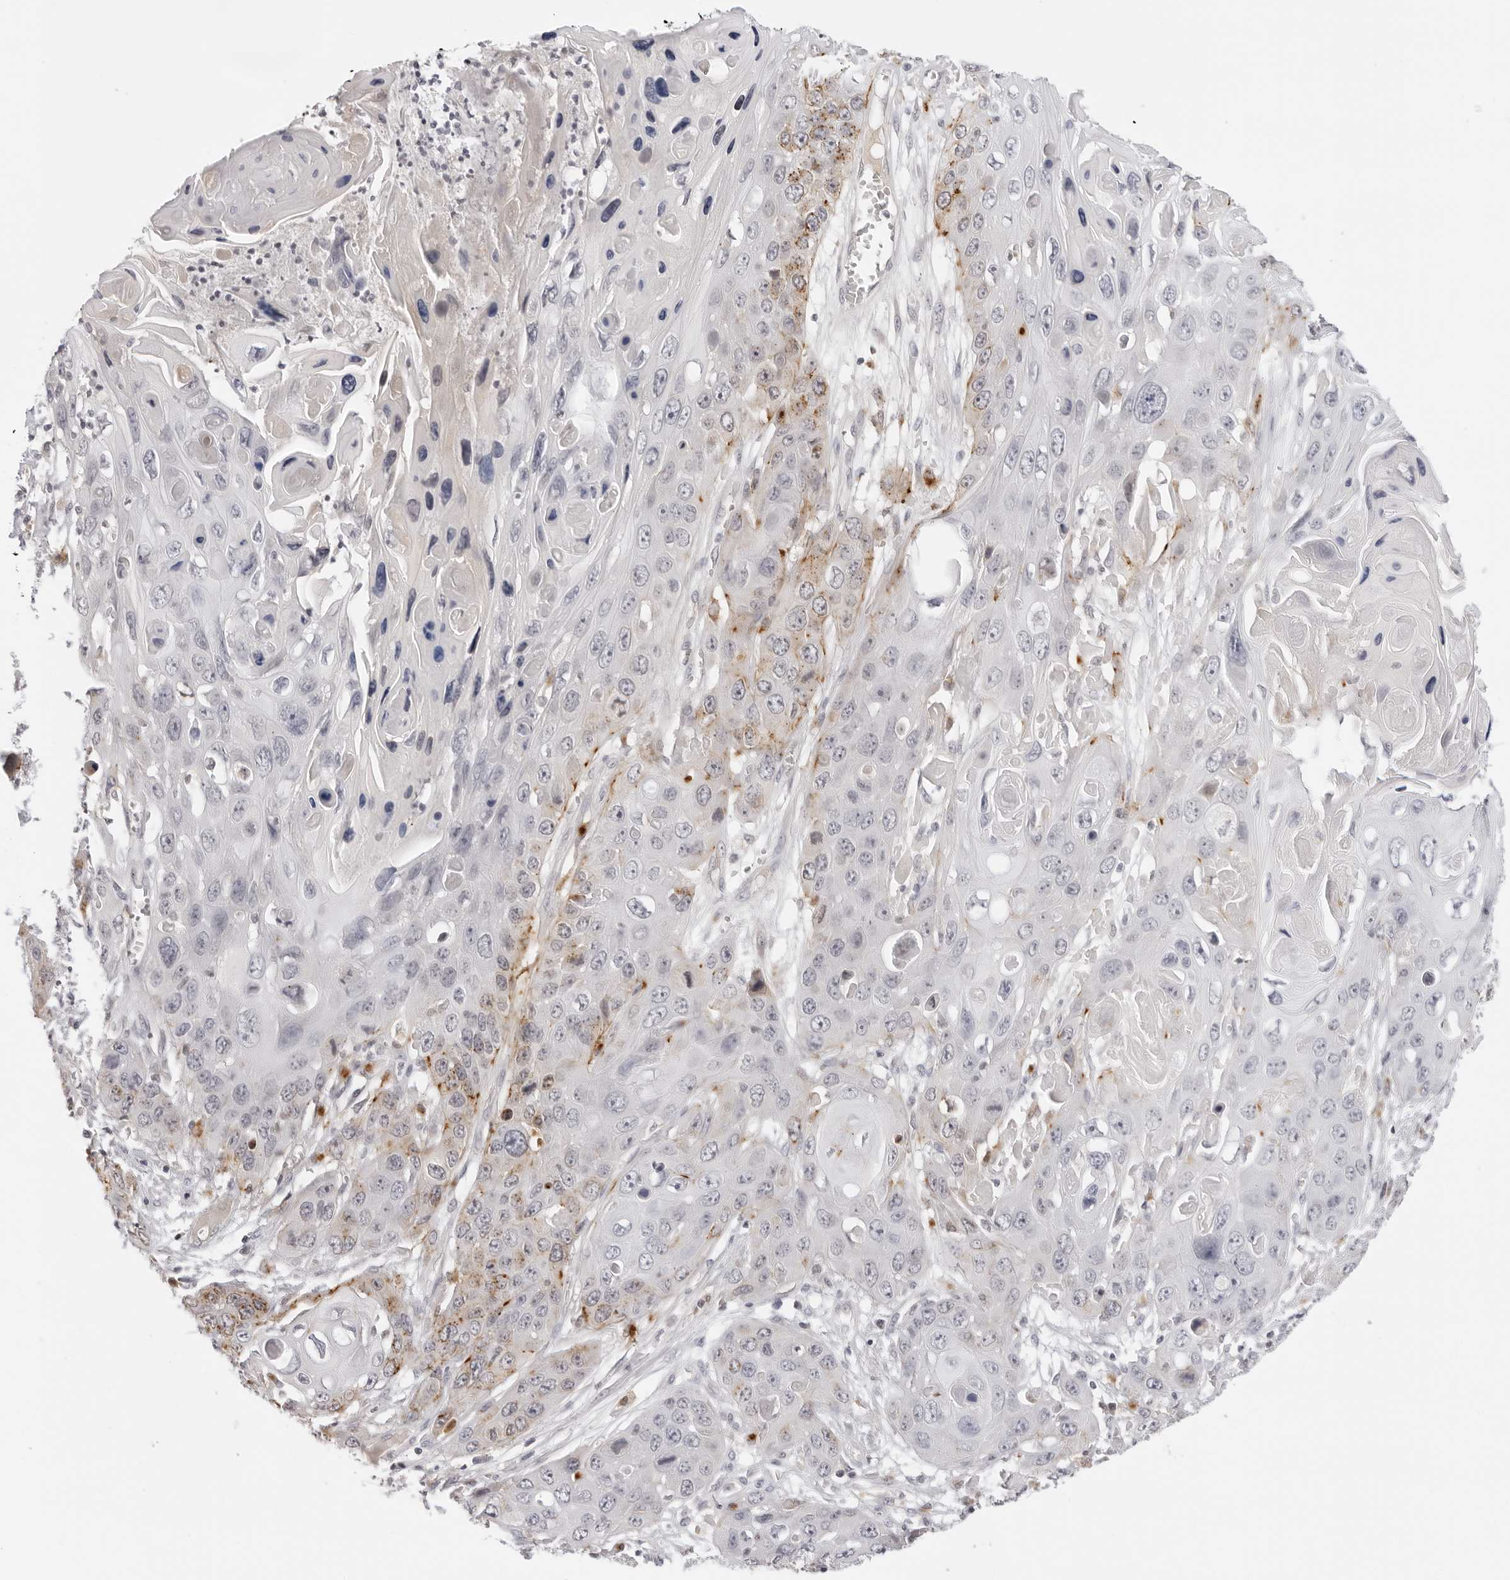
{"staining": {"intensity": "moderate", "quantity": "<25%", "location": "cytoplasmic/membranous"}, "tissue": "skin cancer", "cell_type": "Tumor cells", "image_type": "cancer", "snomed": [{"axis": "morphology", "description": "Squamous cell carcinoma, NOS"}, {"axis": "topography", "description": "Skin"}], "caption": "Skin cancer stained with a brown dye shows moderate cytoplasmic/membranous positive staining in about <25% of tumor cells.", "gene": "STRADB", "patient": {"sex": "male", "age": 55}}